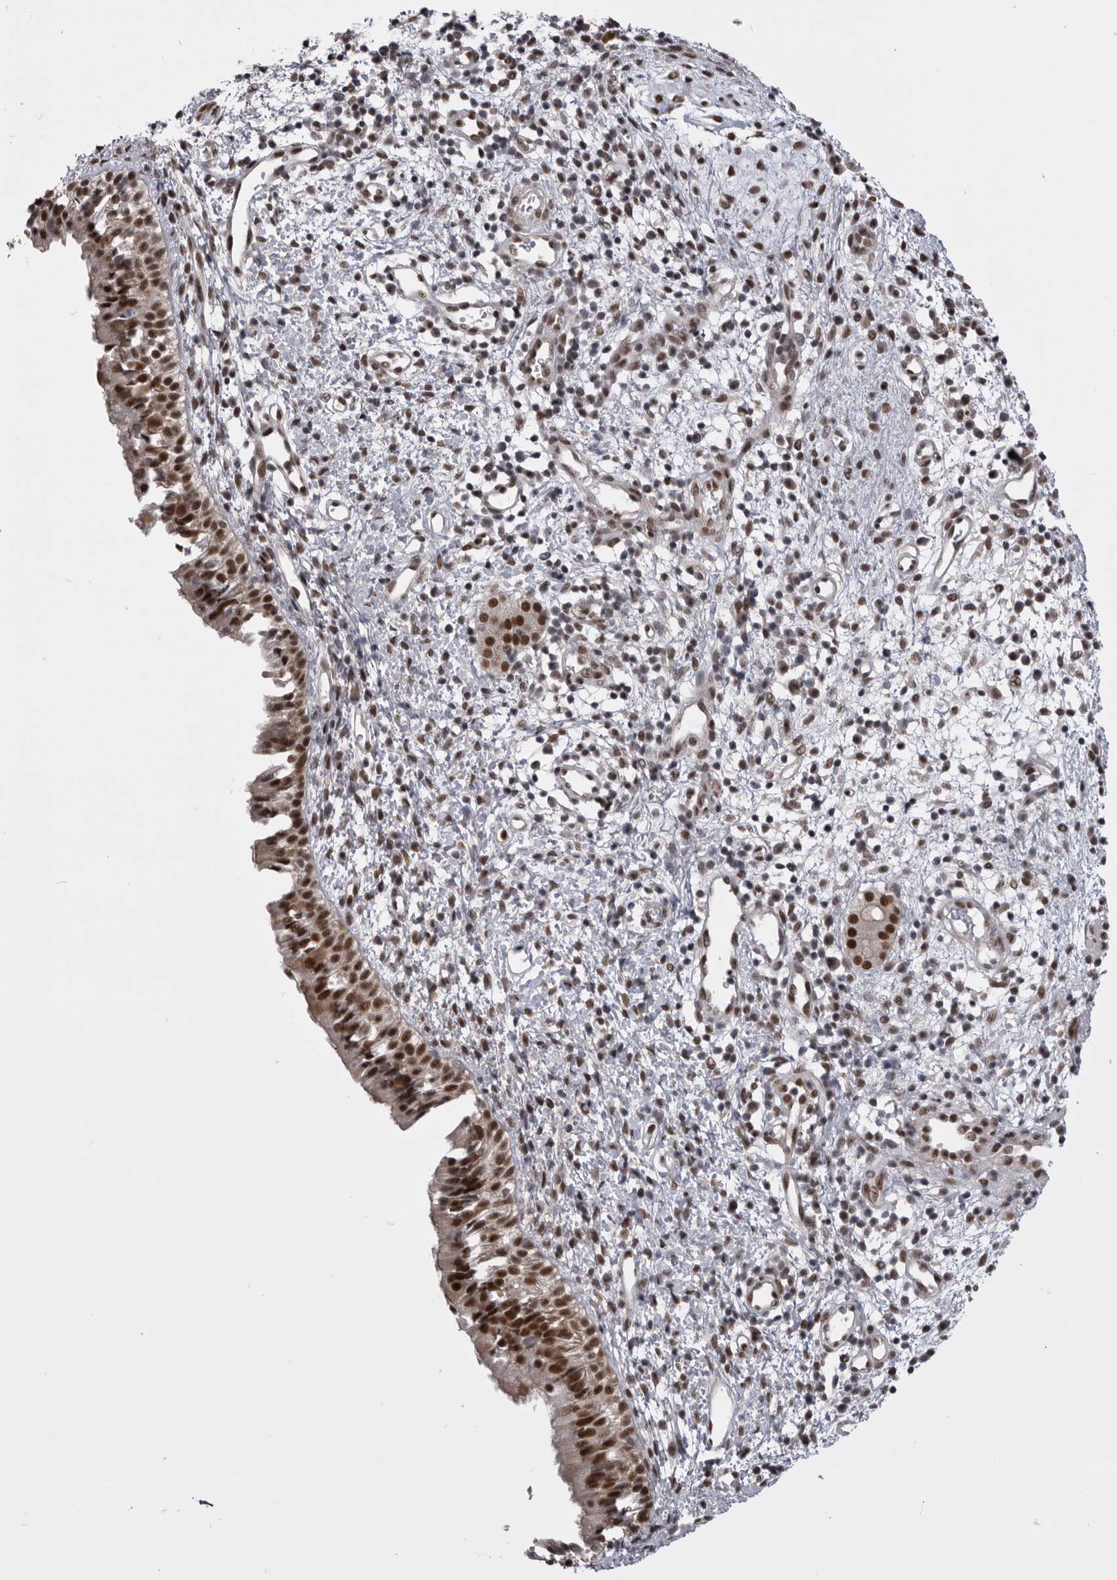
{"staining": {"intensity": "strong", "quantity": ">75%", "location": "nuclear"}, "tissue": "nasopharynx", "cell_type": "Respiratory epithelial cells", "image_type": "normal", "snomed": [{"axis": "morphology", "description": "Normal tissue, NOS"}, {"axis": "topography", "description": "Nasopharynx"}], "caption": "A photomicrograph showing strong nuclear expression in approximately >75% of respiratory epithelial cells in unremarkable nasopharynx, as visualized by brown immunohistochemical staining.", "gene": "MEPCE", "patient": {"sex": "male", "age": 22}}